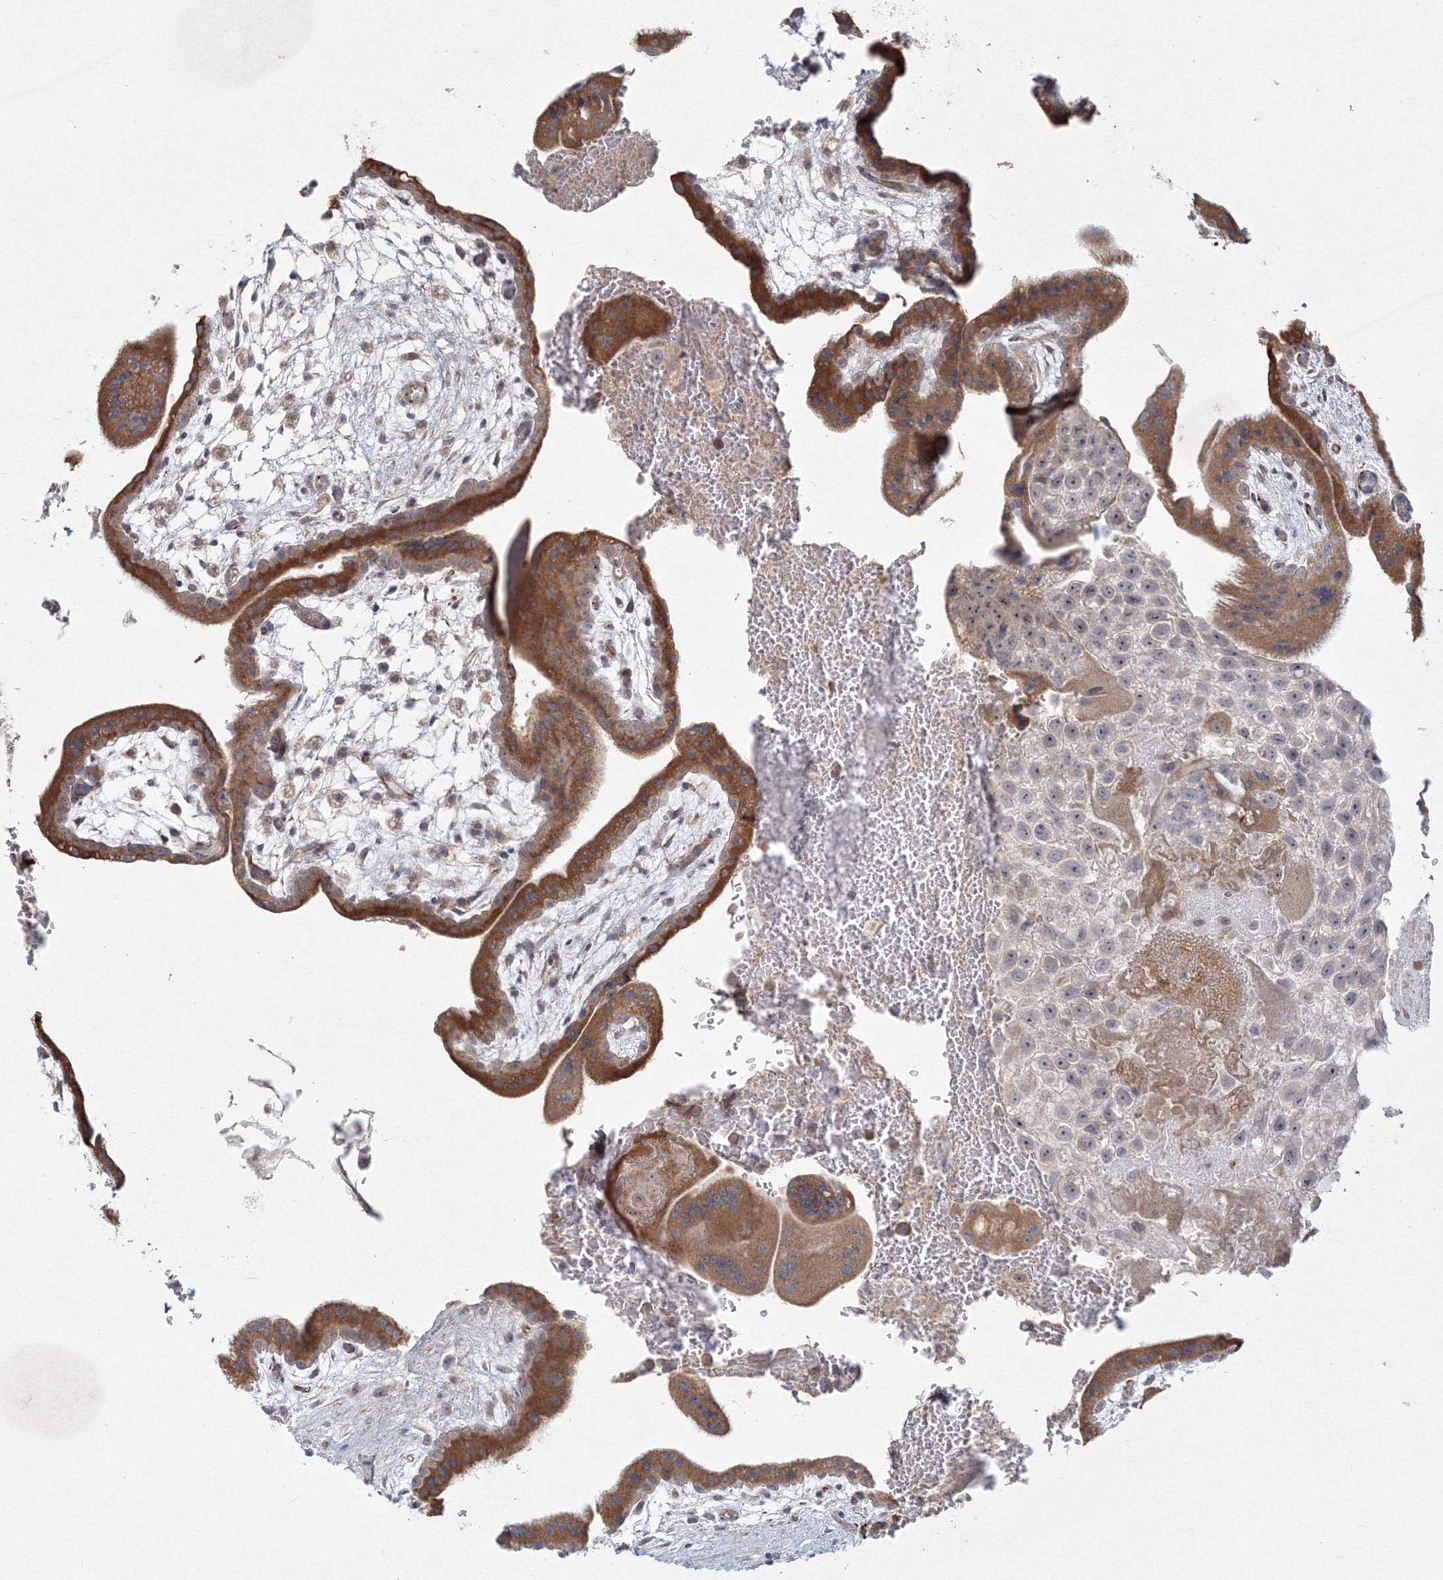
{"staining": {"intensity": "moderate", "quantity": "25%-75%", "location": "cytoplasmic/membranous"}, "tissue": "placenta", "cell_type": "Decidual cells", "image_type": "normal", "snomed": [{"axis": "morphology", "description": "Normal tissue, NOS"}, {"axis": "topography", "description": "Placenta"}], "caption": "The image demonstrates staining of benign placenta, revealing moderate cytoplasmic/membranous protein positivity (brown color) within decidual cells. Nuclei are stained in blue.", "gene": "WDR49", "patient": {"sex": "female", "age": 35}}